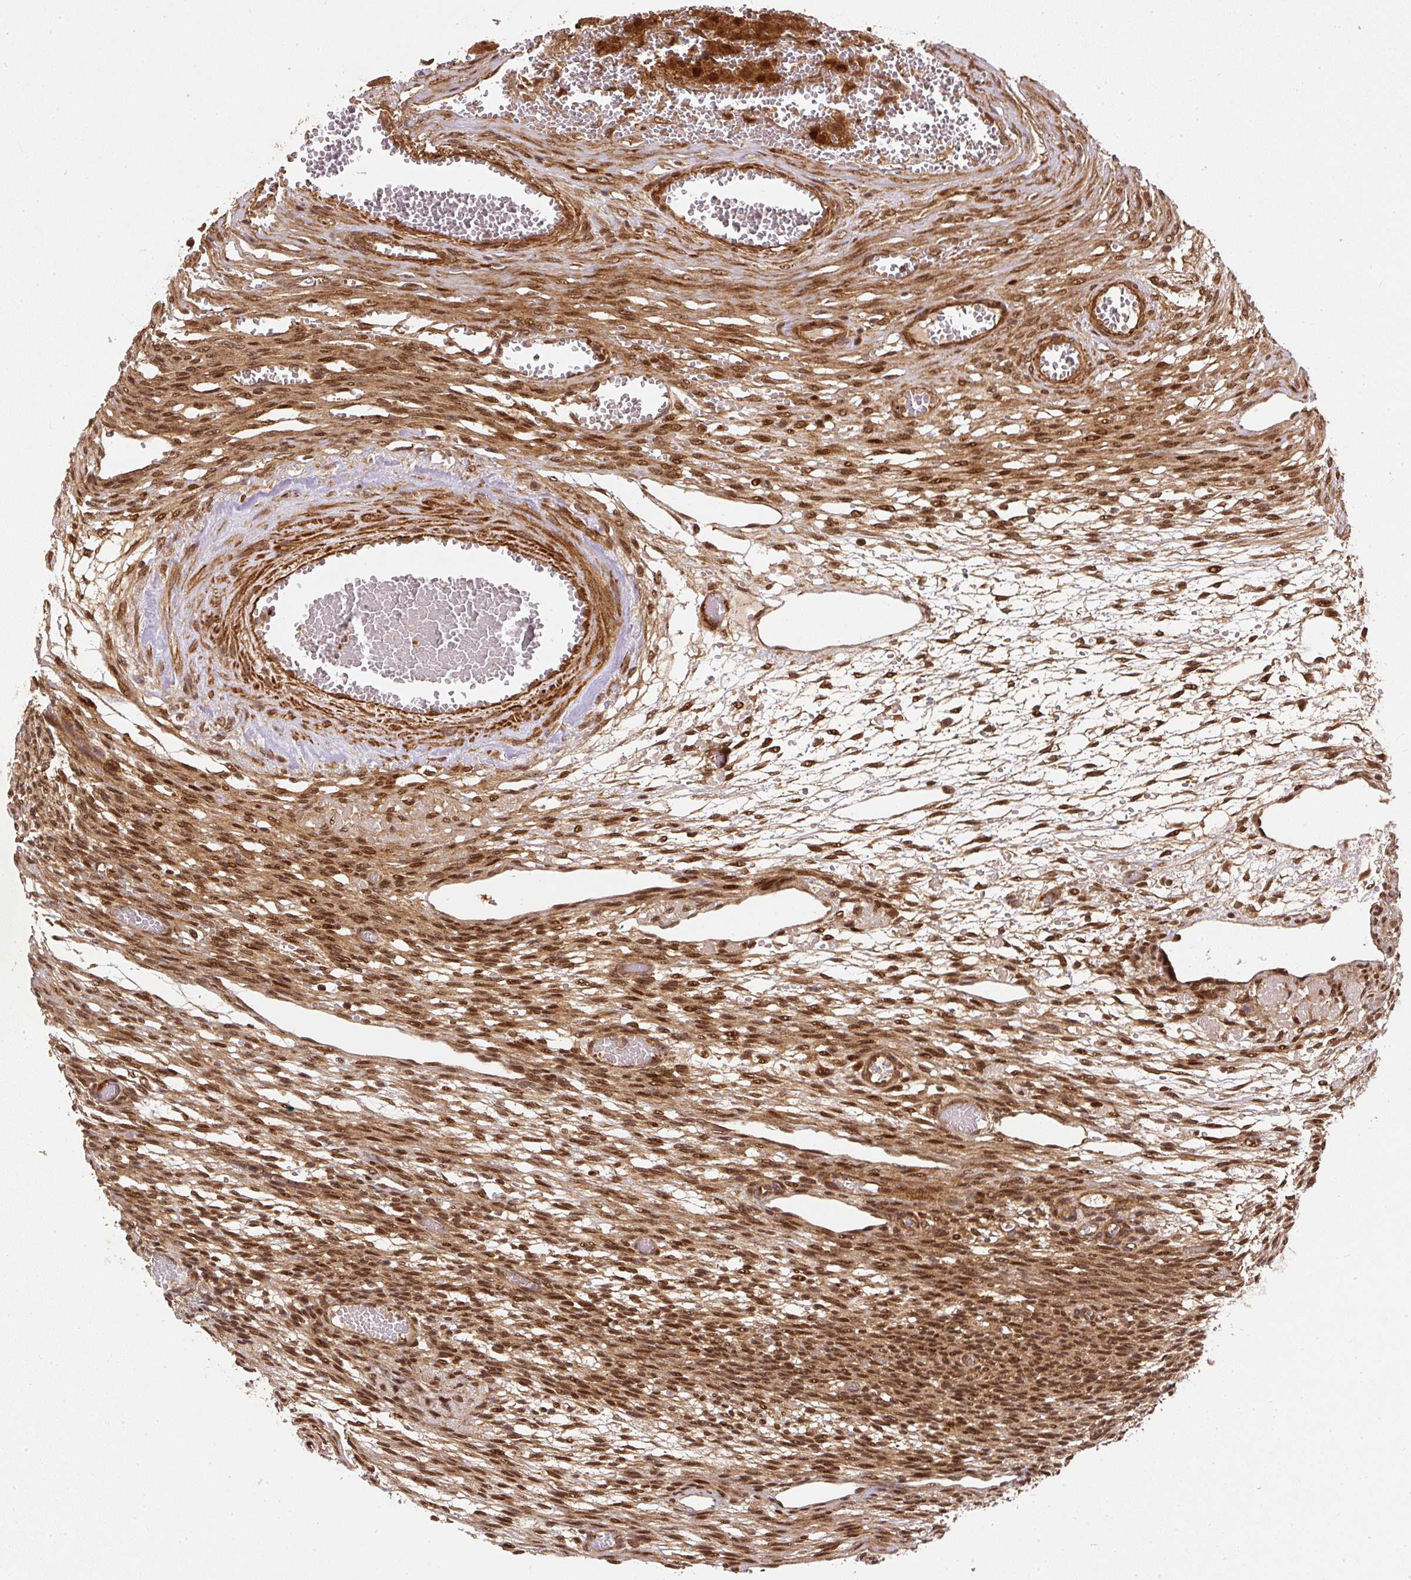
{"staining": {"intensity": "moderate", "quantity": ">75%", "location": "cytoplasmic/membranous"}, "tissue": "ovary", "cell_type": "Follicle cells", "image_type": "normal", "snomed": [{"axis": "morphology", "description": "Normal tissue, NOS"}, {"axis": "topography", "description": "Ovary"}], "caption": "Brown immunohistochemical staining in normal ovary demonstrates moderate cytoplasmic/membranous expression in about >75% of follicle cells.", "gene": "PSMD1", "patient": {"sex": "female", "age": 67}}